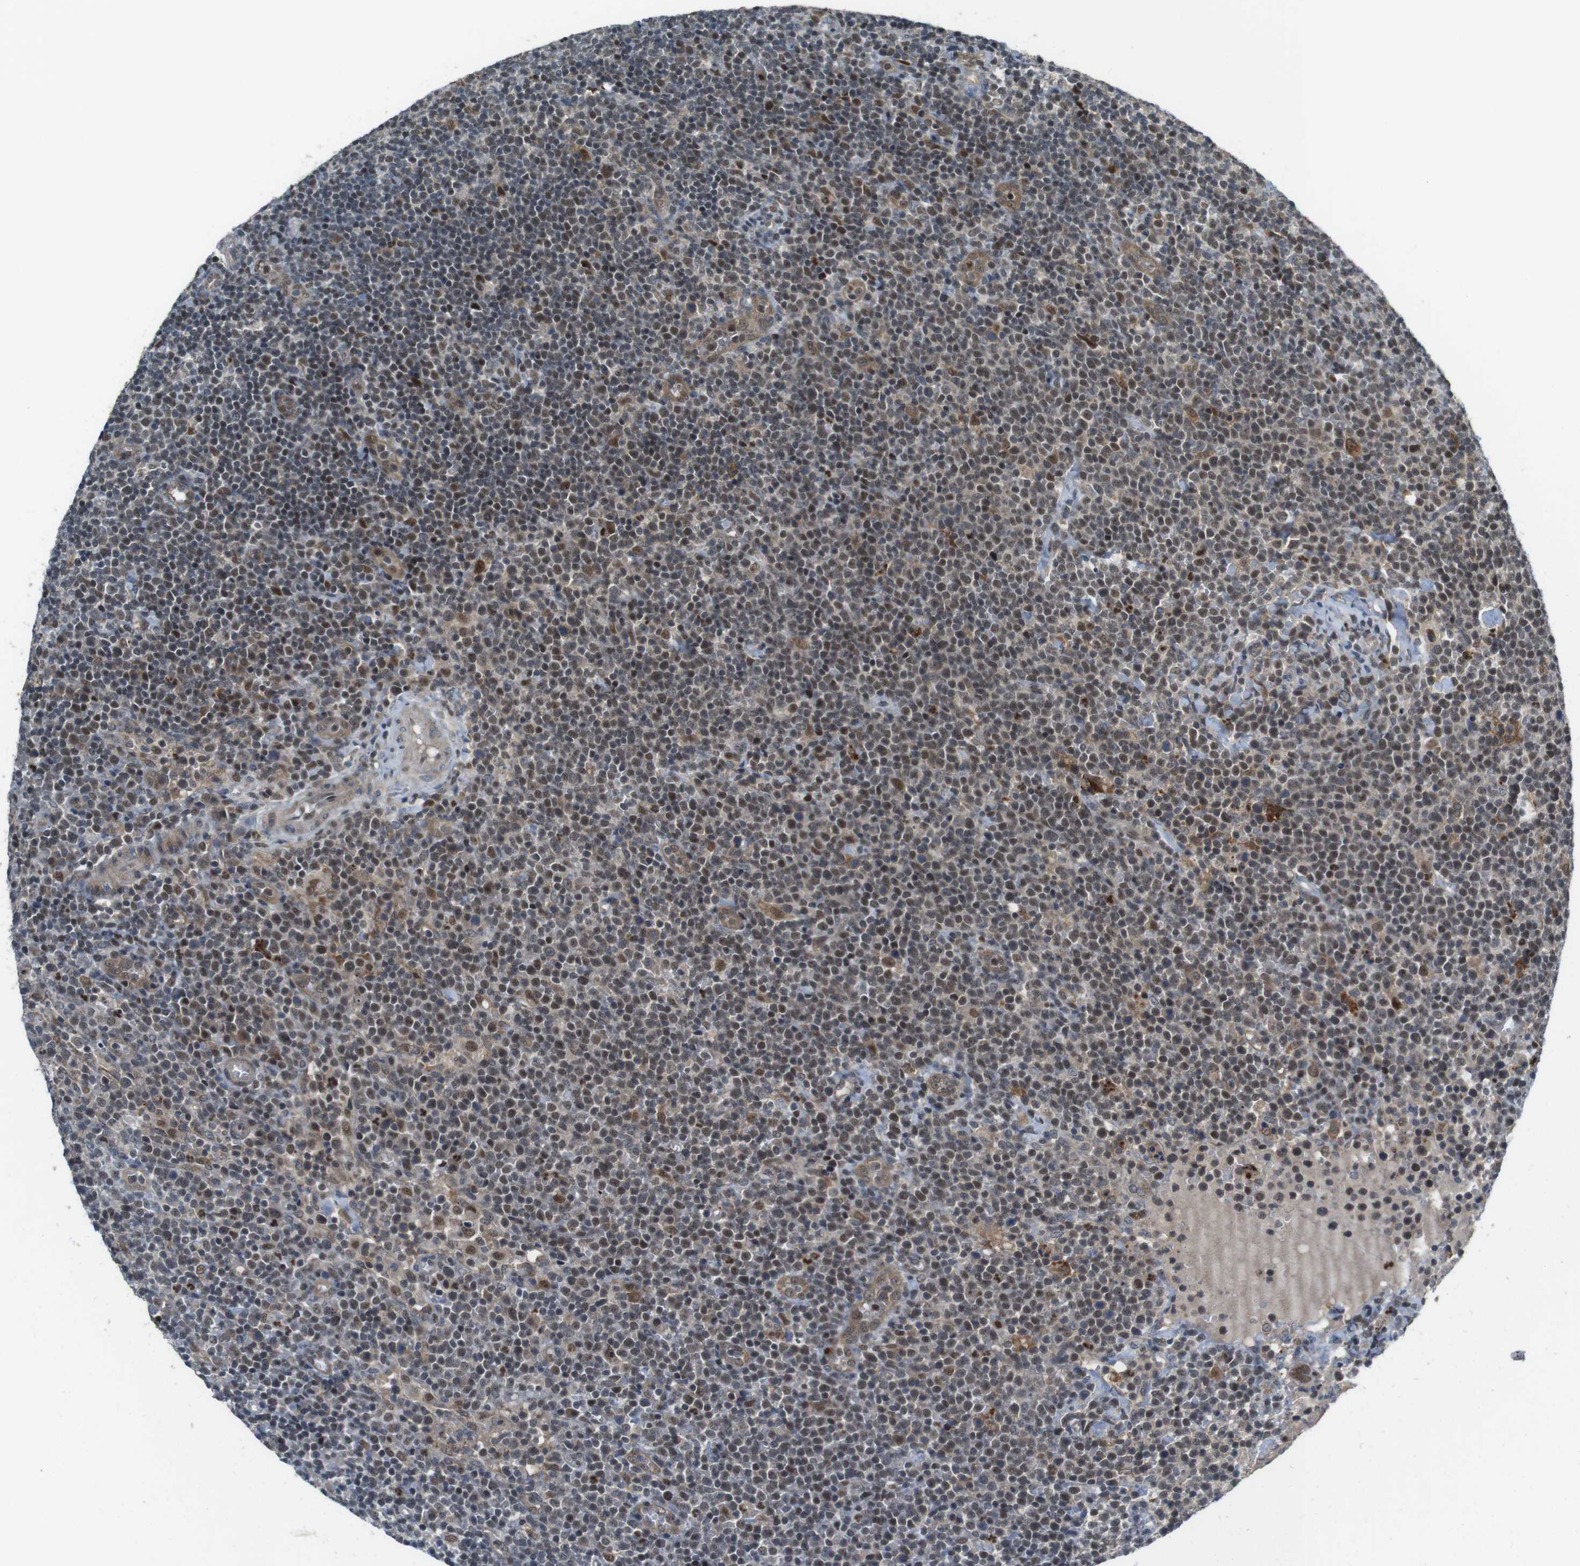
{"staining": {"intensity": "weak", "quantity": ">75%", "location": "nuclear"}, "tissue": "lymphoma", "cell_type": "Tumor cells", "image_type": "cancer", "snomed": [{"axis": "morphology", "description": "Malignant lymphoma, non-Hodgkin's type, High grade"}, {"axis": "topography", "description": "Lymph node"}], "caption": "Tumor cells show low levels of weak nuclear positivity in approximately >75% of cells in human high-grade malignant lymphoma, non-Hodgkin's type.", "gene": "MAPKAPK5", "patient": {"sex": "male", "age": 61}}